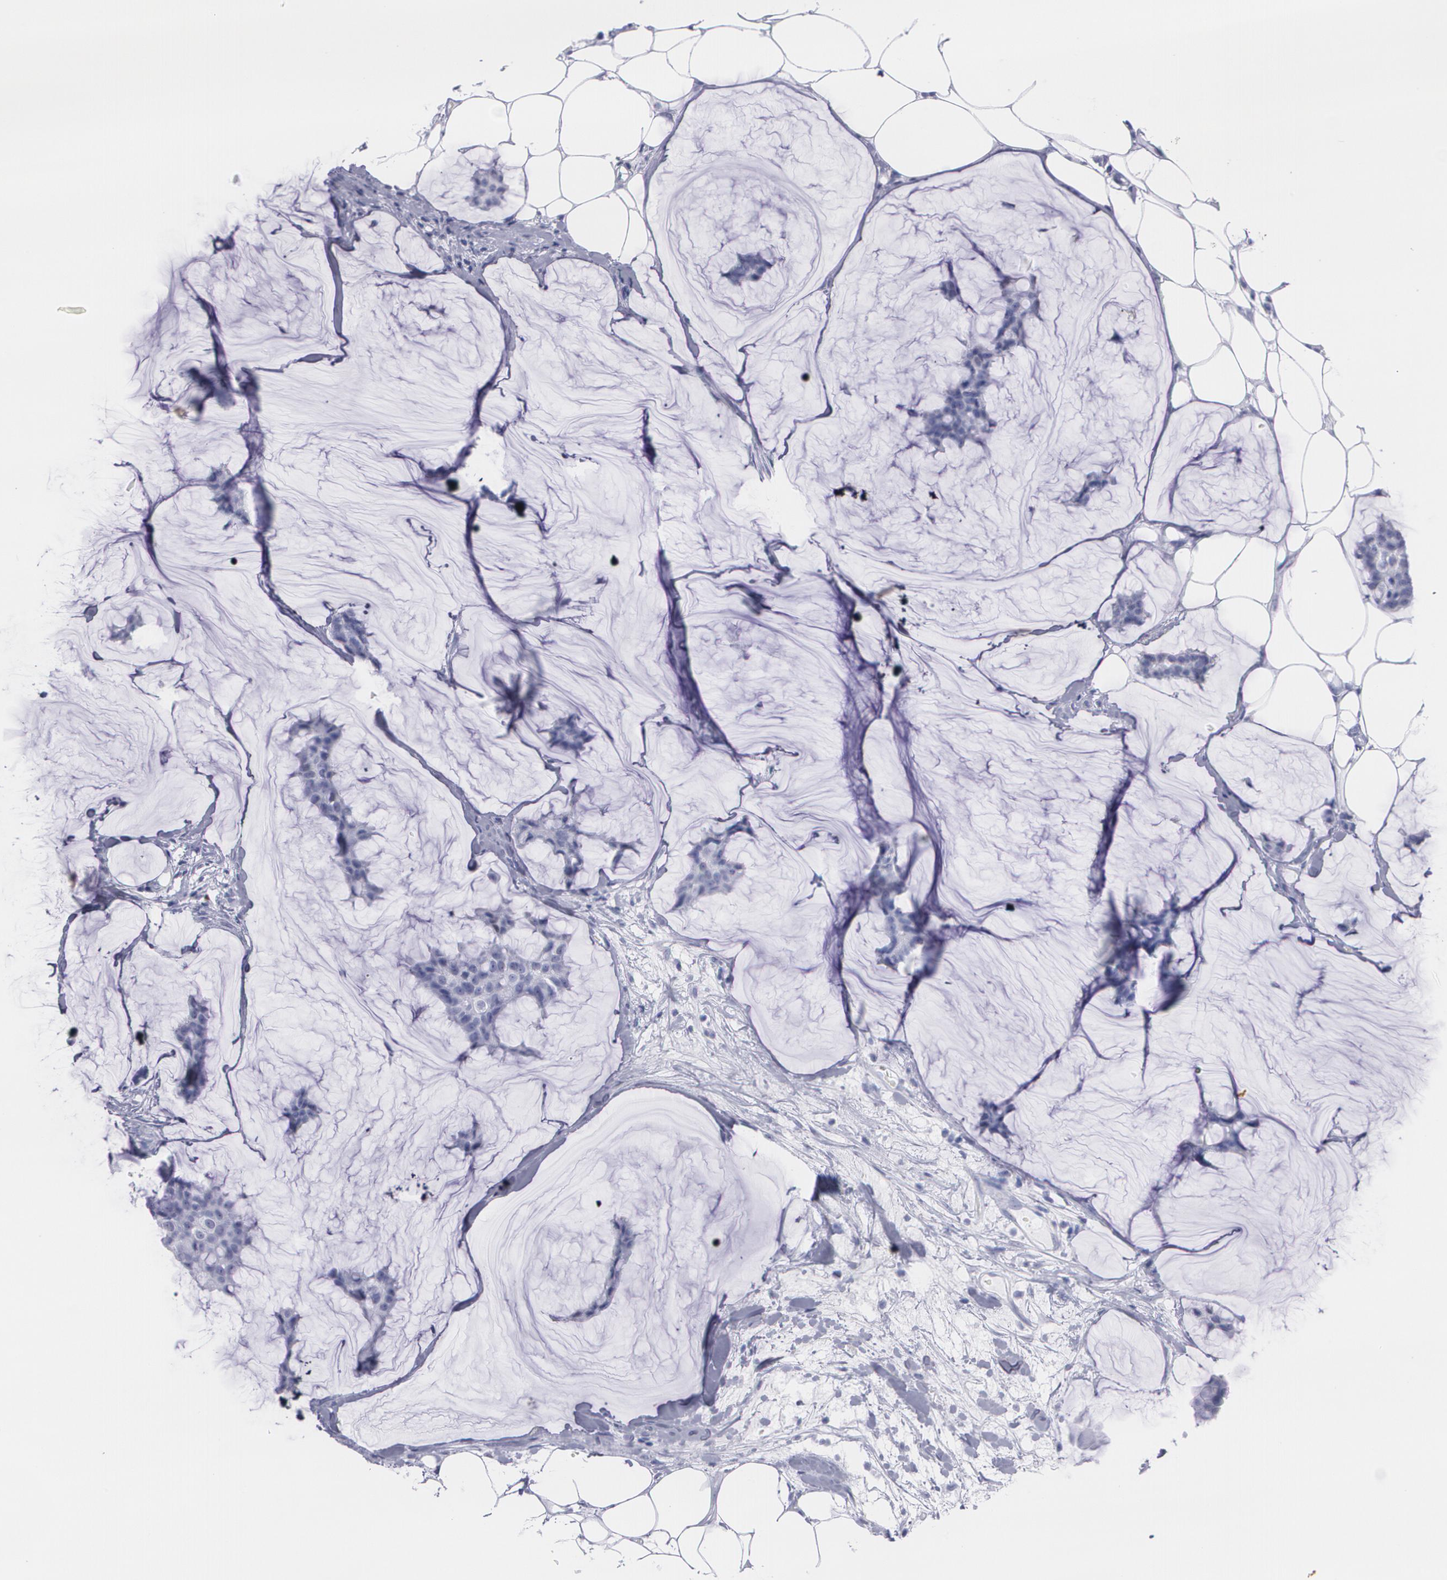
{"staining": {"intensity": "negative", "quantity": "none", "location": "none"}, "tissue": "breast cancer", "cell_type": "Tumor cells", "image_type": "cancer", "snomed": [{"axis": "morphology", "description": "Duct carcinoma"}, {"axis": "topography", "description": "Breast"}], "caption": "DAB (3,3'-diaminobenzidine) immunohistochemical staining of invasive ductal carcinoma (breast) demonstrates no significant staining in tumor cells.", "gene": "TP53", "patient": {"sex": "female", "age": 93}}